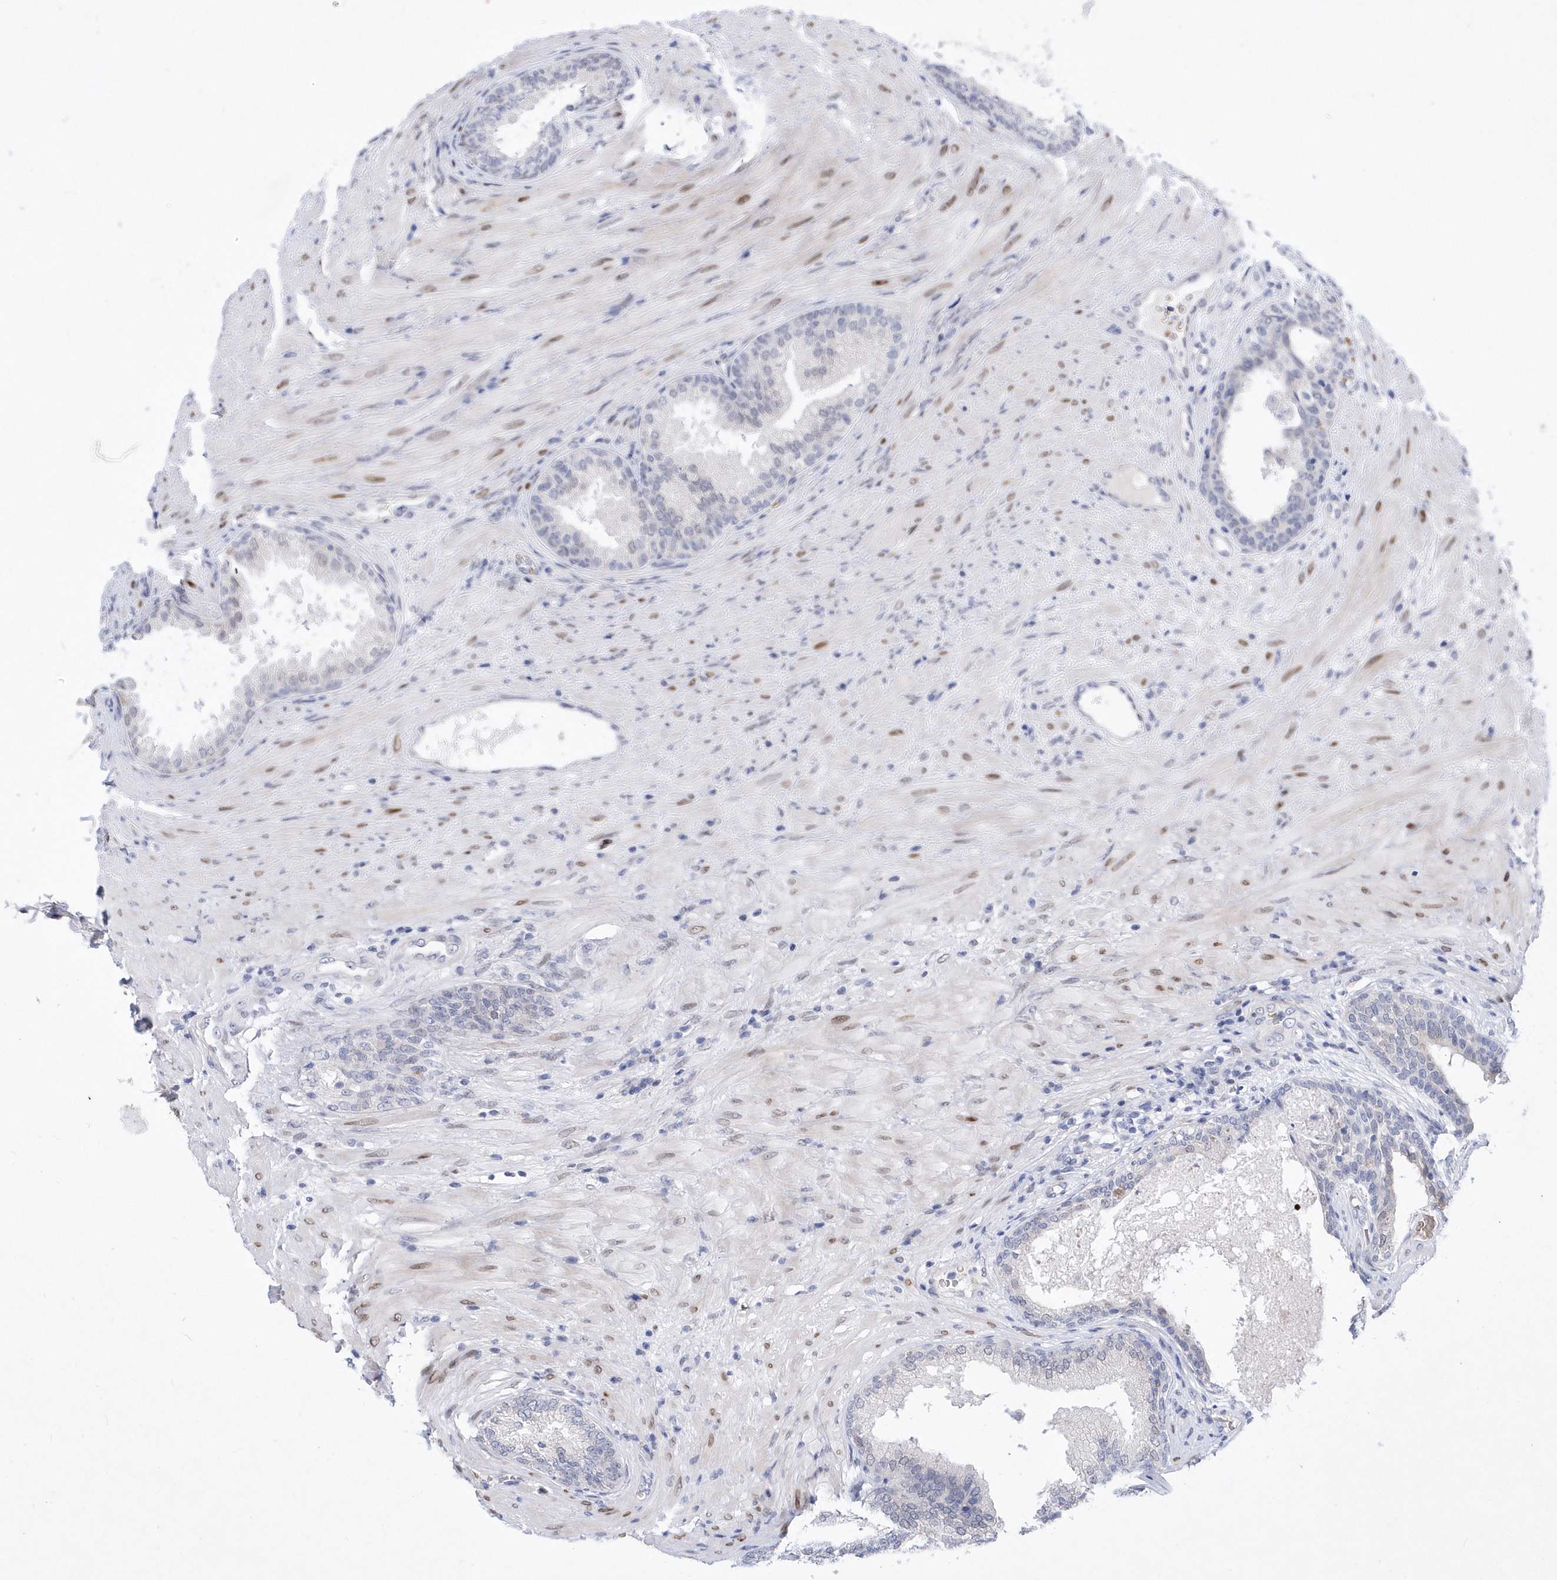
{"staining": {"intensity": "negative", "quantity": "none", "location": "none"}, "tissue": "prostate", "cell_type": "Glandular cells", "image_type": "normal", "snomed": [{"axis": "morphology", "description": "Normal tissue, NOS"}, {"axis": "topography", "description": "Prostate"}], "caption": "This is a histopathology image of immunohistochemistry staining of normal prostate, which shows no expression in glandular cells.", "gene": "ZNF875", "patient": {"sex": "male", "age": 76}}